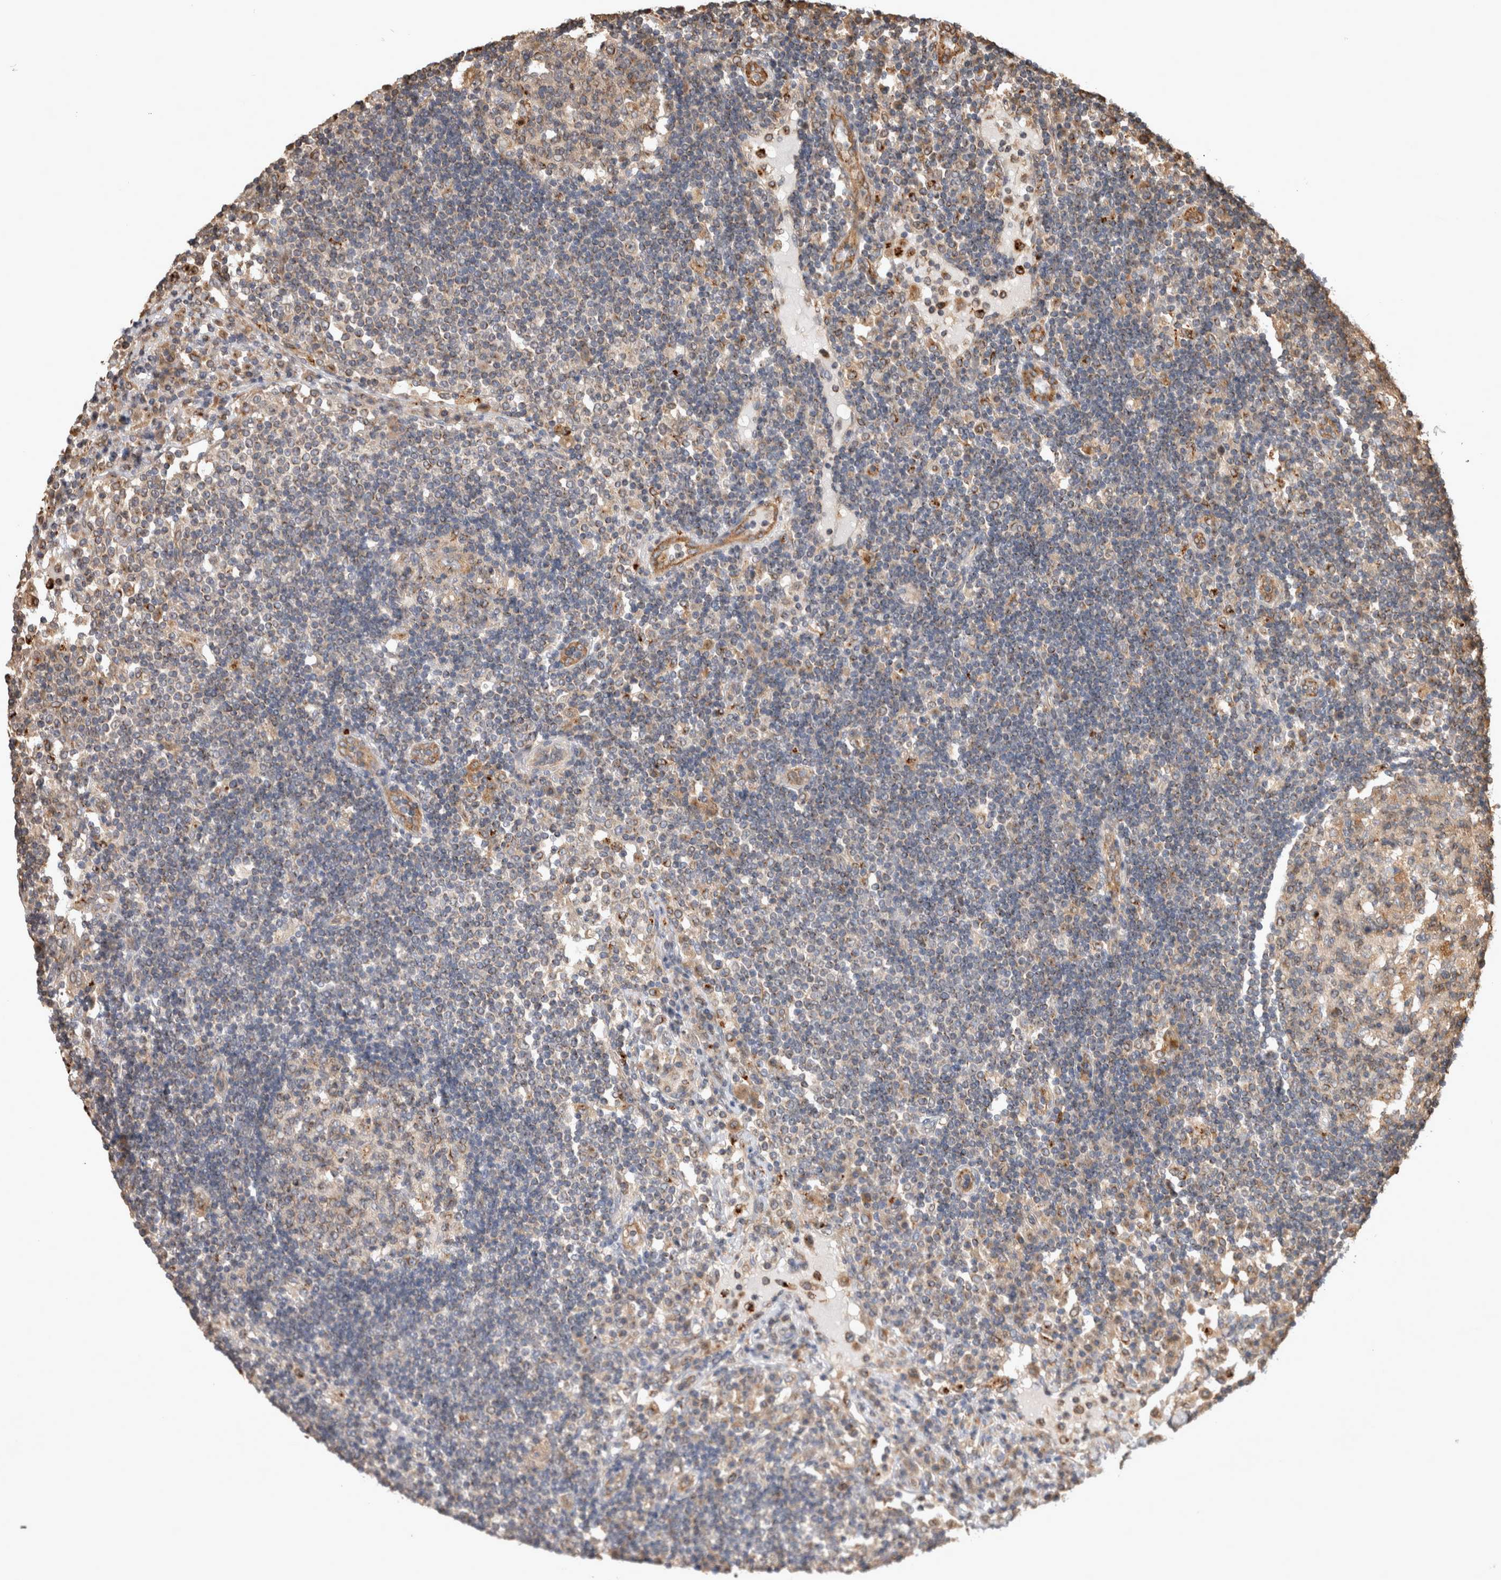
{"staining": {"intensity": "weak", "quantity": "25%-75%", "location": "cytoplasmic/membranous"}, "tissue": "lymph node", "cell_type": "Germinal center cells", "image_type": "normal", "snomed": [{"axis": "morphology", "description": "Normal tissue, NOS"}, {"axis": "topography", "description": "Lymph node"}], "caption": "Immunohistochemical staining of benign human lymph node exhibits 25%-75% levels of weak cytoplasmic/membranous protein expression in approximately 25%-75% of germinal center cells. The staining was performed using DAB, with brown indicating positive protein expression. Nuclei are stained blue with hematoxylin.", "gene": "CLIP1", "patient": {"sex": "female", "age": 53}}